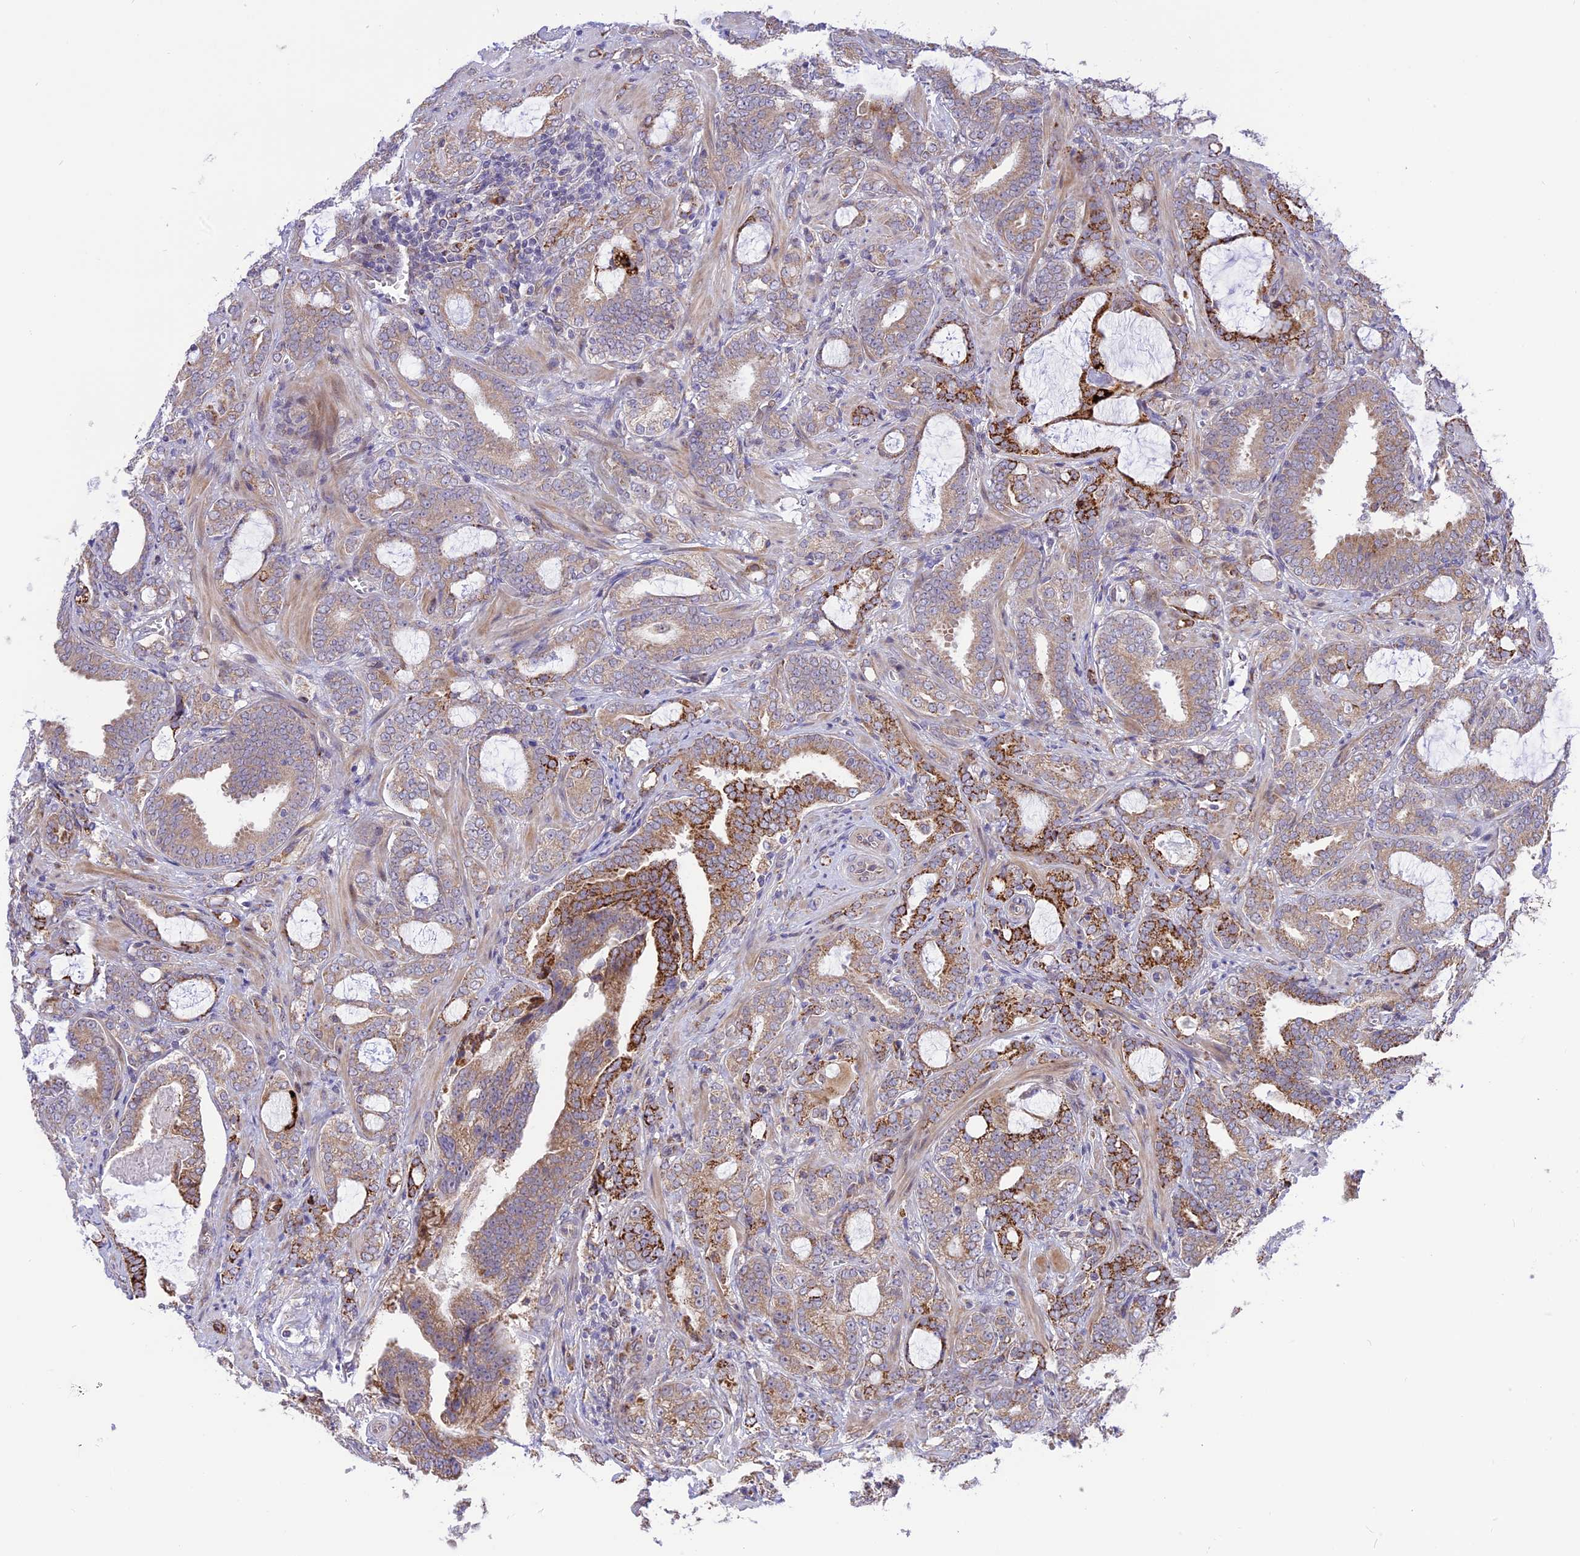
{"staining": {"intensity": "strong", "quantity": "<25%", "location": "cytoplasmic/membranous"}, "tissue": "prostate cancer", "cell_type": "Tumor cells", "image_type": "cancer", "snomed": [{"axis": "morphology", "description": "Adenocarcinoma, High grade"}, {"axis": "topography", "description": "Prostate and seminal vesicle, NOS"}], "caption": "Prostate adenocarcinoma (high-grade) stained with a brown dye shows strong cytoplasmic/membranous positive positivity in about <25% of tumor cells.", "gene": "ARMCX6", "patient": {"sex": "male", "age": 67}}